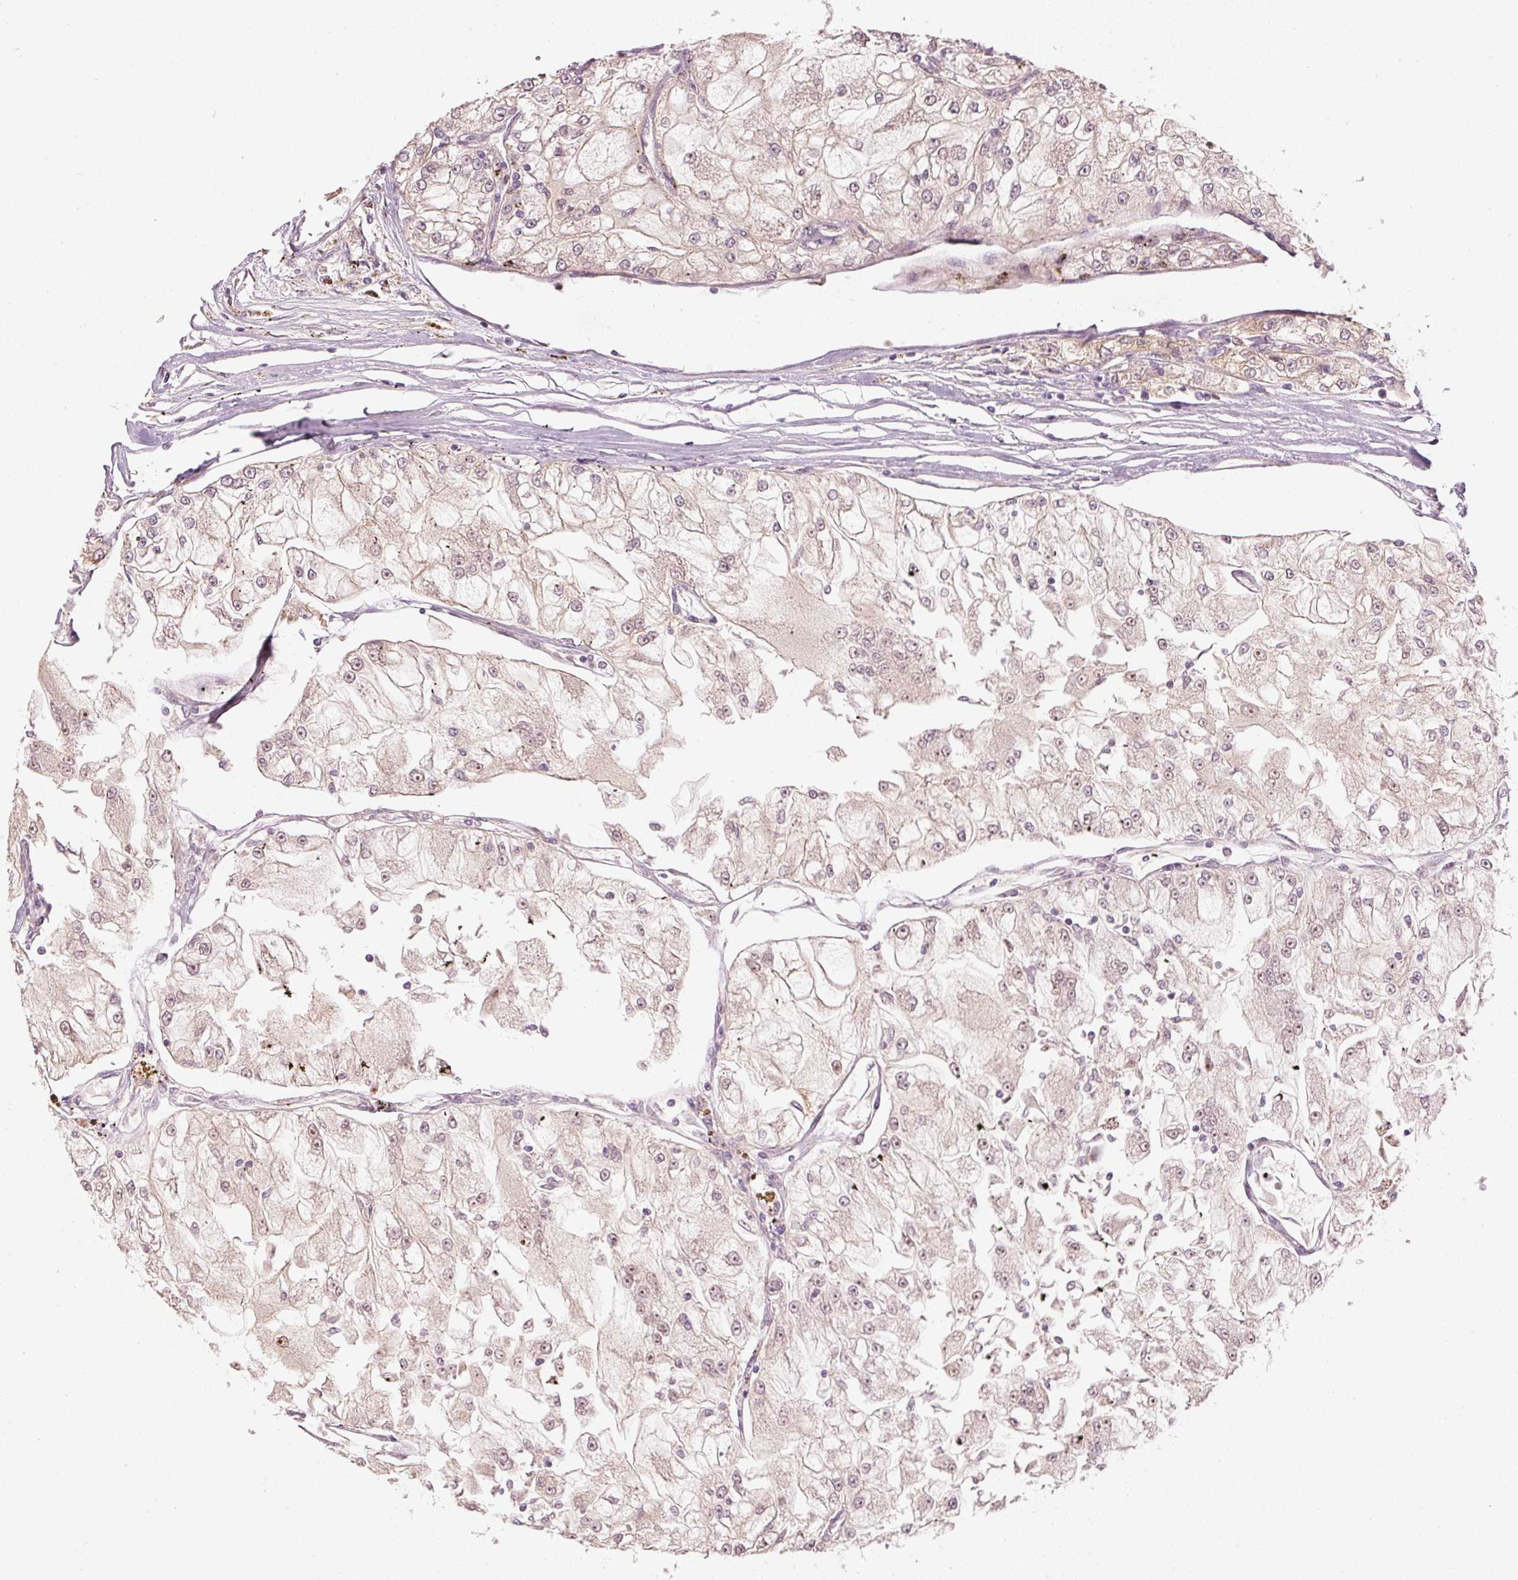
{"staining": {"intensity": "weak", "quantity": "25%-75%", "location": "cytoplasmic/membranous"}, "tissue": "renal cancer", "cell_type": "Tumor cells", "image_type": "cancer", "snomed": [{"axis": "morphology", "description": "Adenocarcinoma, NOS"}, {"axis": "topography", "description": "Kidney"}], "caption": "Human adenocarcinoma (renal) stained with a brown dye exhibits weak cytoplasmic/membranous positive positivity in approximately 25%-75% of tumor cells.", "gene": "MTHFD1L", "patient": {"sex": "female", "age": 72}}